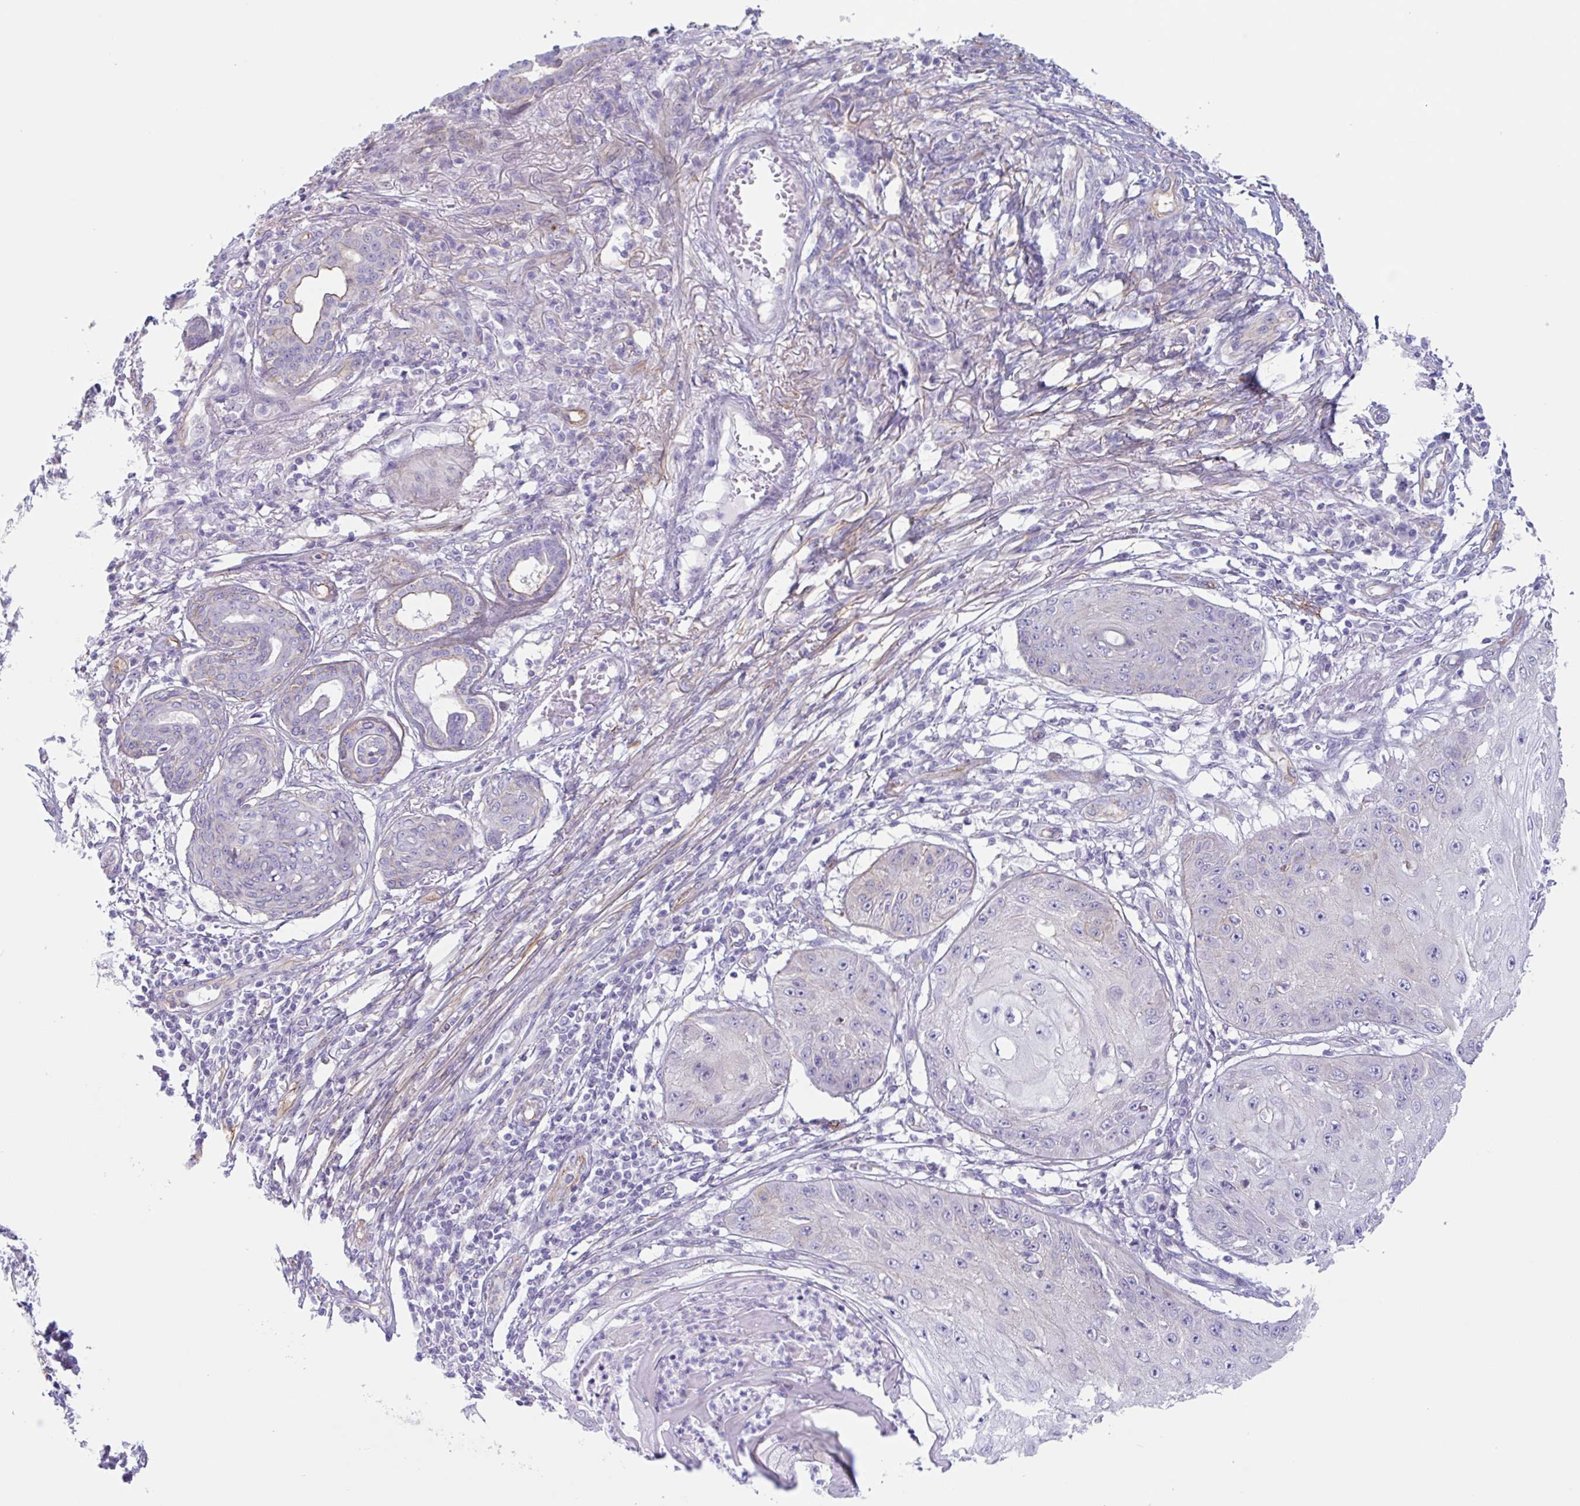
{"staining": {"intensity": "negative", "quantity": "none", "location": "none"}, "tissue": "skin cancer", "cell_type": "Tumor cells", "image_type": "cancer", "snomed": [{"axis": "morphology", "description": "Squamous cell carcinoma, NOS"}, {"axis": "topography", "description": "Skin"}], "caption": "This is an immunohistochemistry micrograph of human squamous cell carcinoma (skin). There is no positivity in tumor cells.", "gene": "MYH10", "patient": {"sex": "male", "age": 70}}